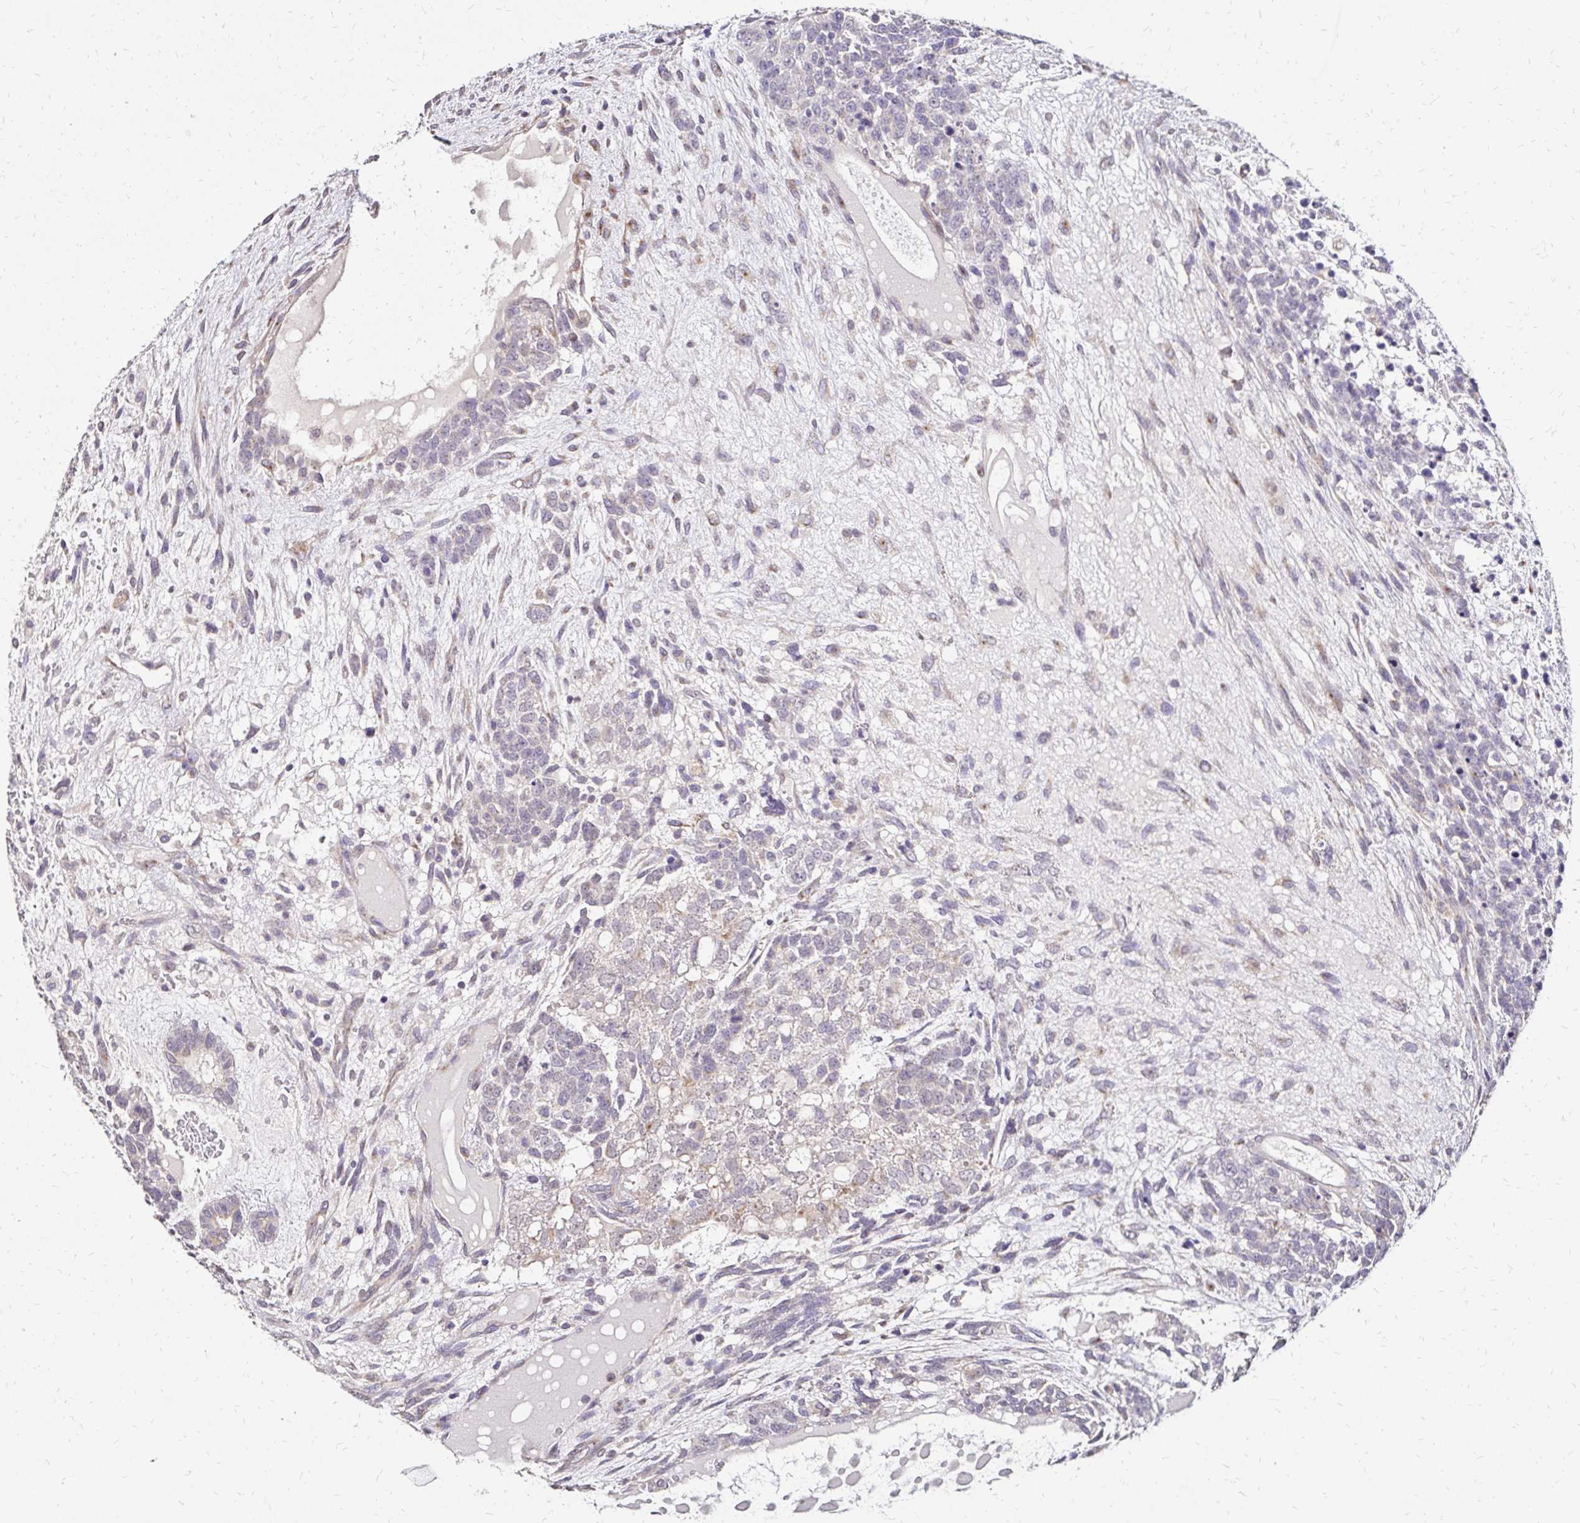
{"staining": {"intensity": "negative", "quantity": "none", "location": "none"}, "tissue": "testis cancer", "cell_type": "Tumor cells", "image_type": "cancer", "snomed": [{"axis": "morphology", "description": "Carcinoma, Embryonal, NOS"}, {"axis": "topography", "description": "Testis"}], "caption": "Tumor cells show no significant staining in testis embryonal carcinoma. (DAB (3,3'-diaminobenzidine) immunohistochemistry visualized using brightfield microscopy, high magnification).", "gene": "PRIMA1", "patient": {"sex": "male", "age": 23}}